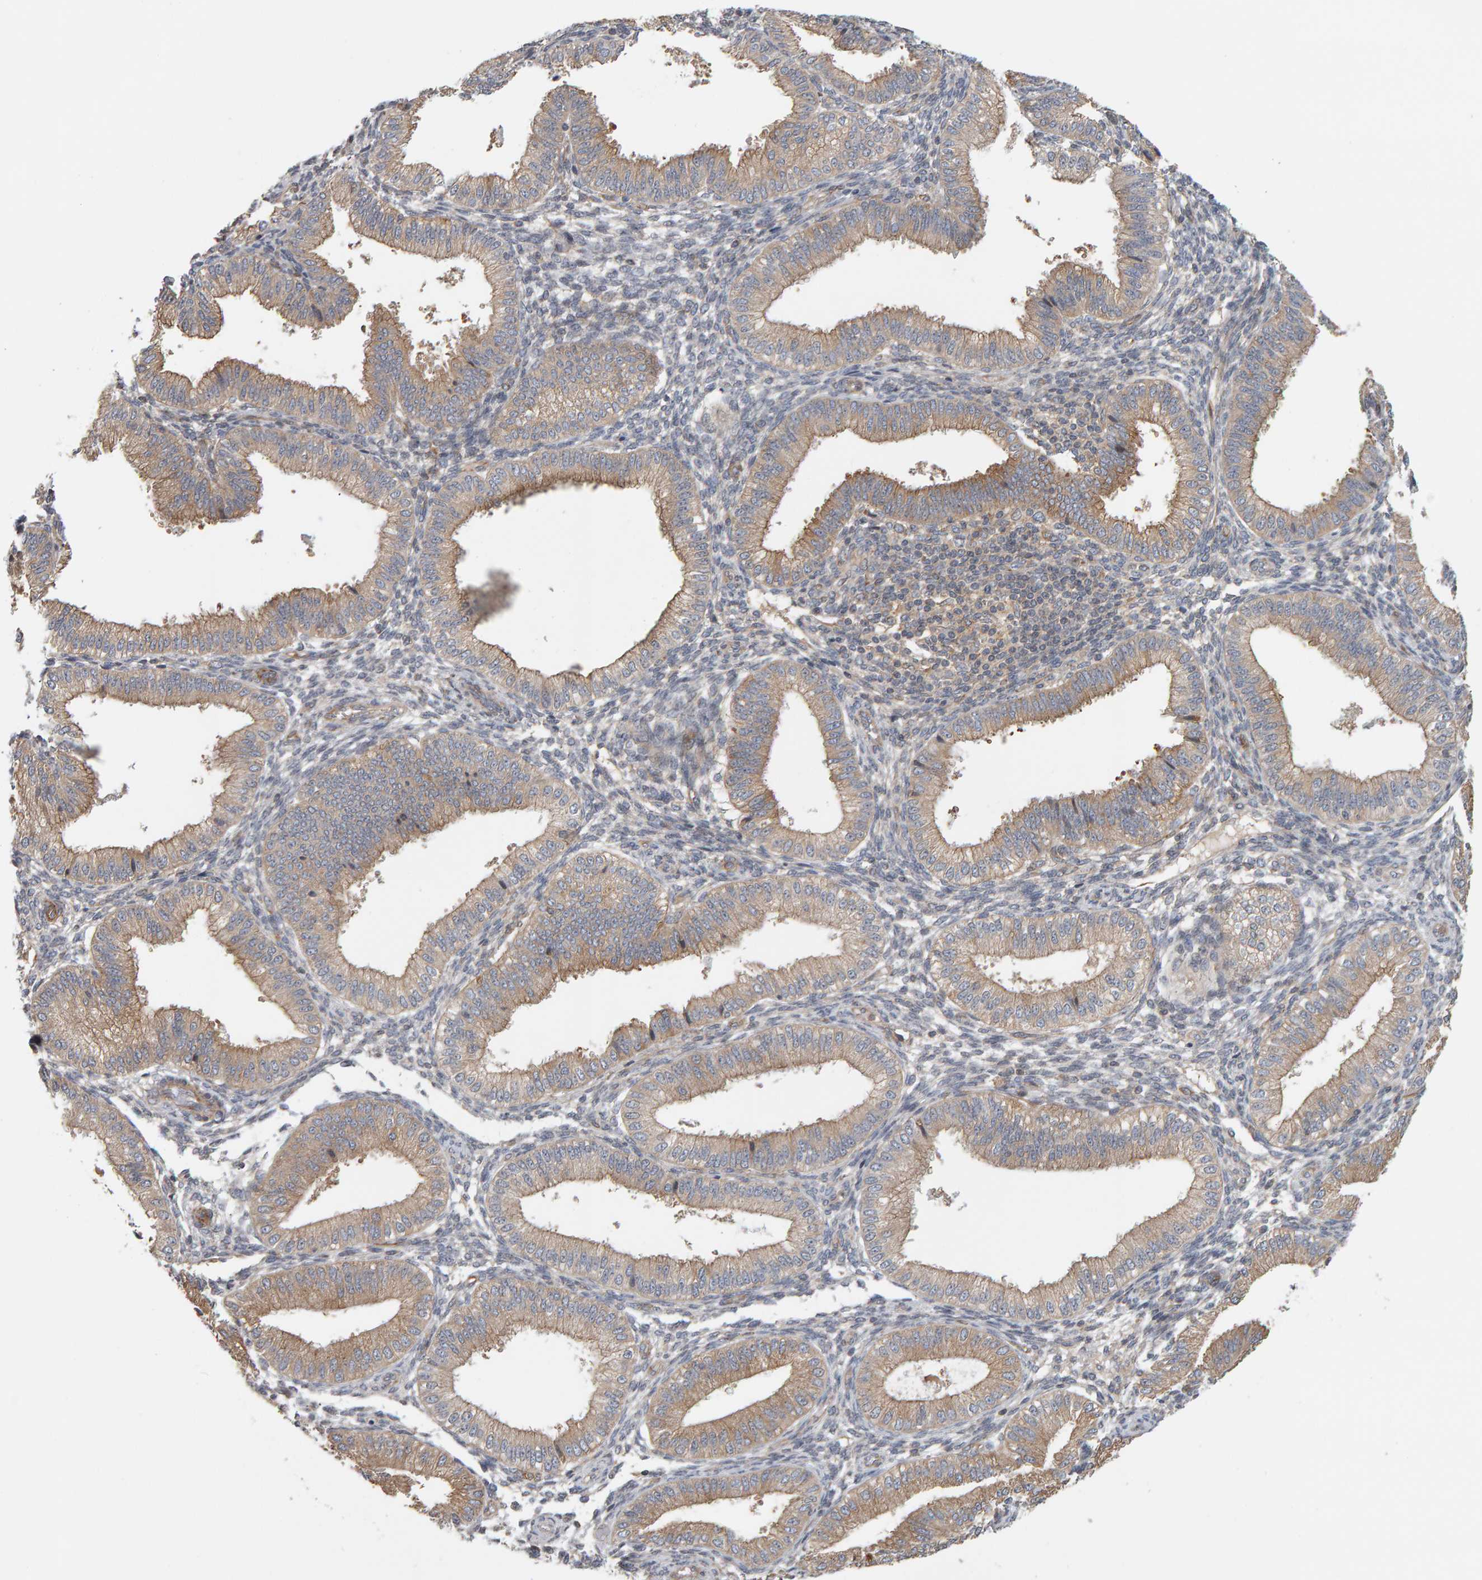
{"staining": {"intensity": "negative", "quantity": "none", "location": "none"}, "tissue": "endometrium", "cell_type": "Cells in endometrial stroma", "image_type": "normal", "snomed": [{"axis": "morphology", "description": "Normal tissue, NOS"}, {"axis": "topography", "description": "Endometrium"}], "caption": "Immunohistochemistry of normal human endometrium shows no expression in cells in endometrial stroma.", "gene": "C9orf72", "patient": {"sex": "female", "age": 39}}